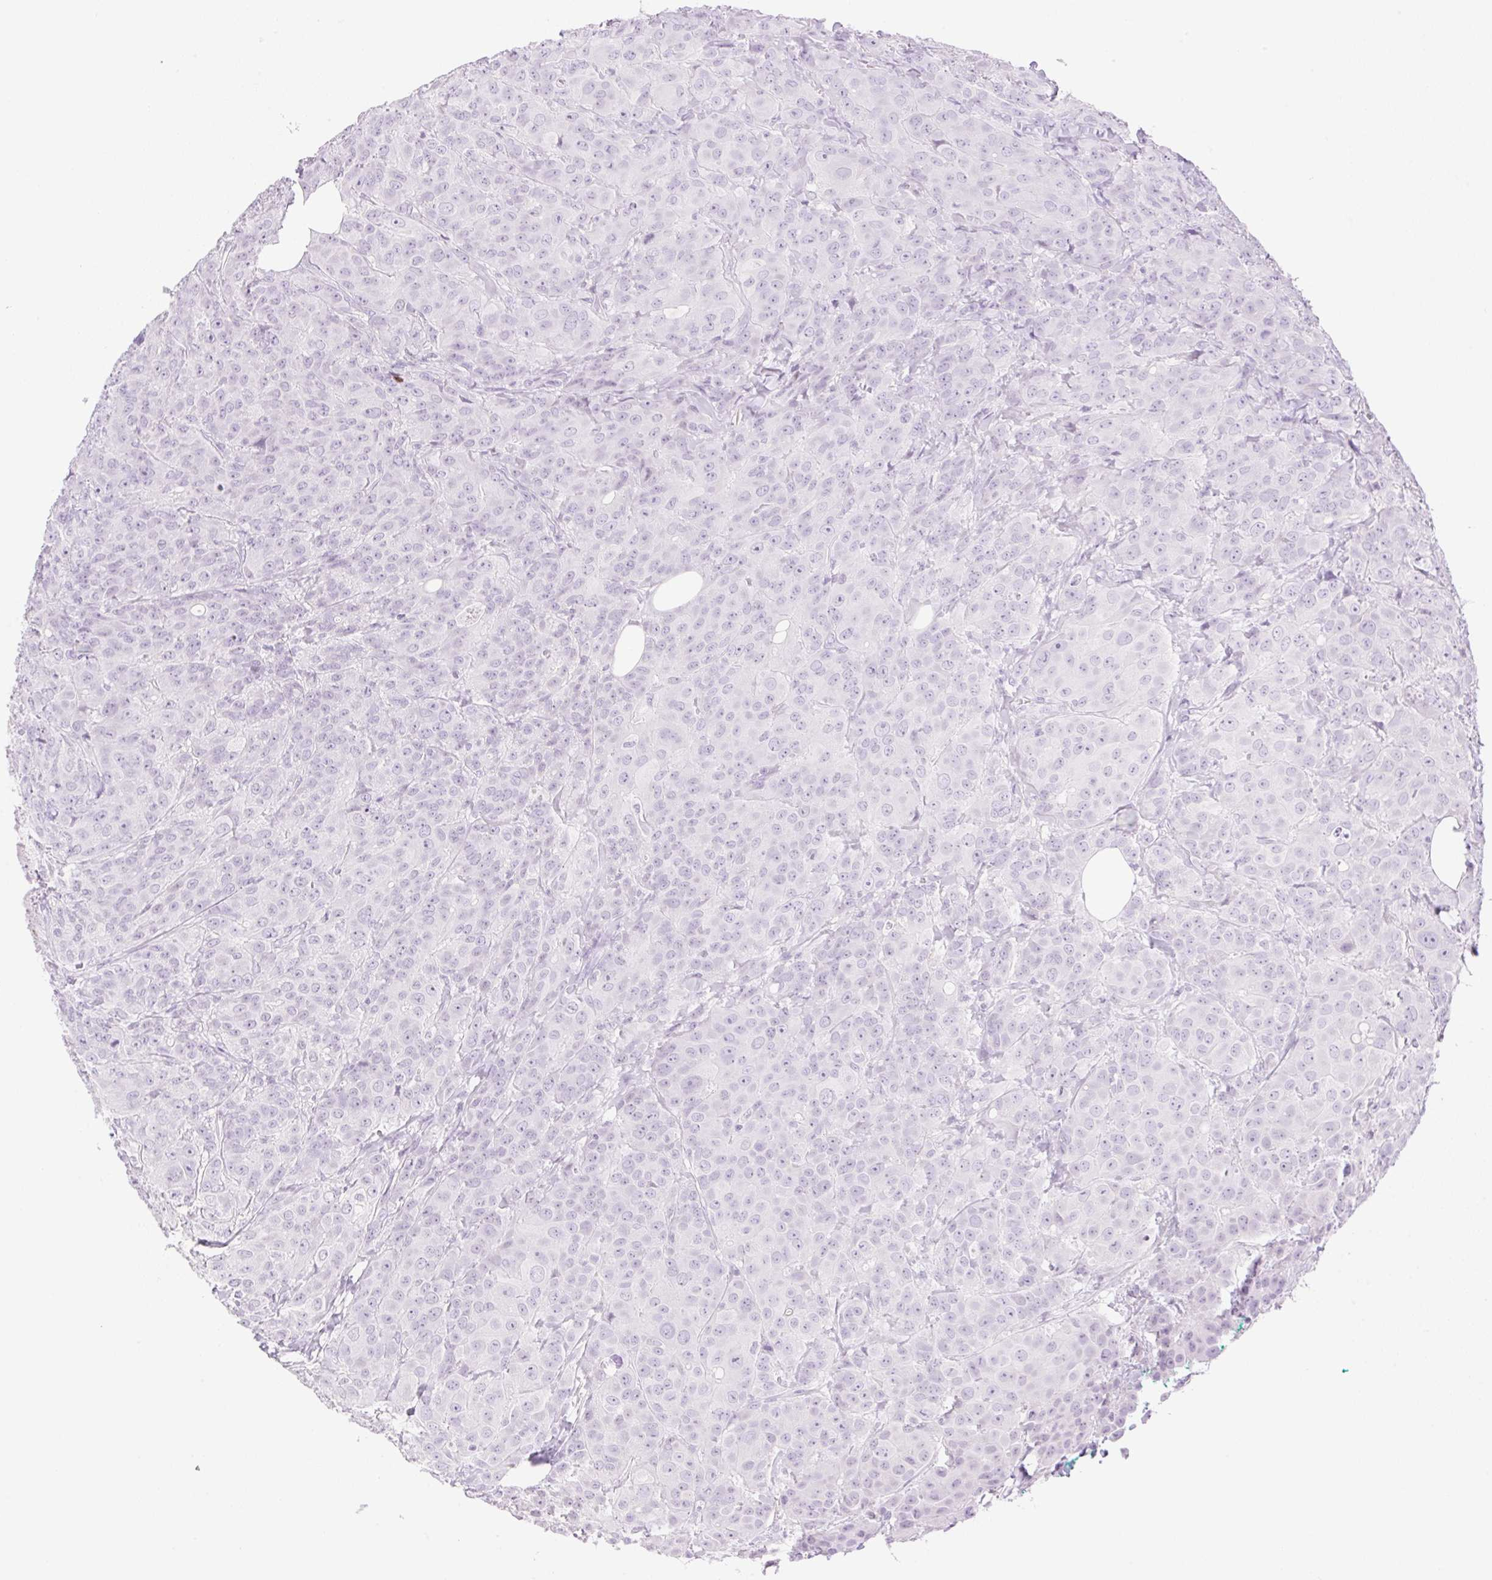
{"staining": {"intensity": "negative", "quantity": "none", "location": "none"}, "tissue": "breast cancer", "cell_type": "Tumor cells", "image_type": "cancer", "snomed": [{"axis": "morphology", "description": "Normal tissue, NOS"}, {"axis": "morphology", "description": "Duct carcinoma"}, {"axis": "topography", "description": "Breast"}], "caption": "An IHC photomicrograph of breast infiltrating ductal carcinoma is shown. There is no staining in tumor cells of breast infiltrating ductal carcinoma.", "gene": "SP140L", "patient": {"sex": "female", "age": 43}}